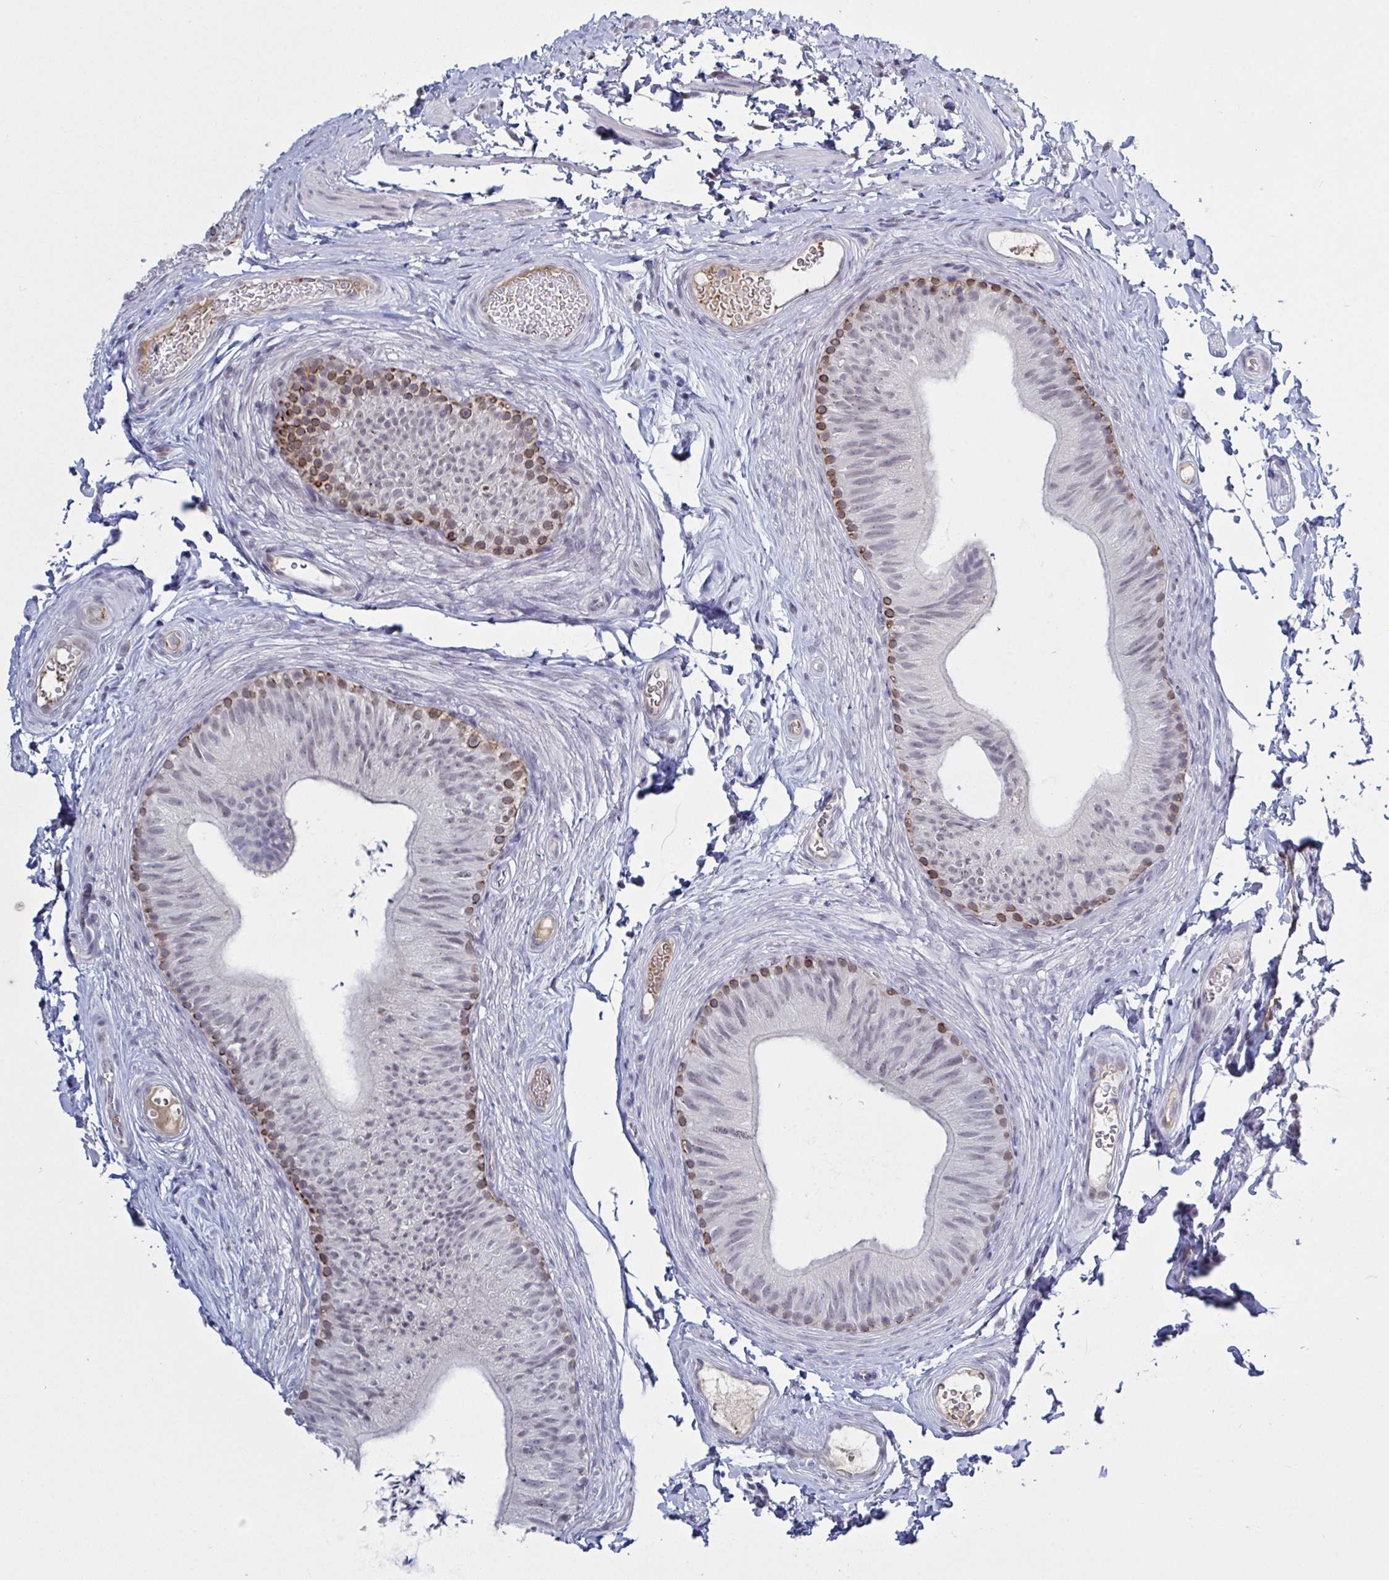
{"staining": {"intensity": "moderate", "quantity": "25%-75%", "location": "cytoplasmic/membranous"}, "tissue": "epididymis", "cell_type": "Glandular cells", "image_type": "normal", "snomed": [{"axis": "morphology", "description": "Normal tissue, NOS"}, {"axis": "topography", "description": "Epididymis, spermatic cord, NOS"}, {"axis": "topography", "description": "Epididymis"}, {"axis": "topography", "description": "Peripheral nerve tissue"}], "caption": "Protein staining of unremarkable epididymis reveals moderate cytoplasmic/membranous positivity in approximately 25%-75% of glandular cells.", "gene": "KDM4D", "patient": {"sex": "male", "age": 29}}